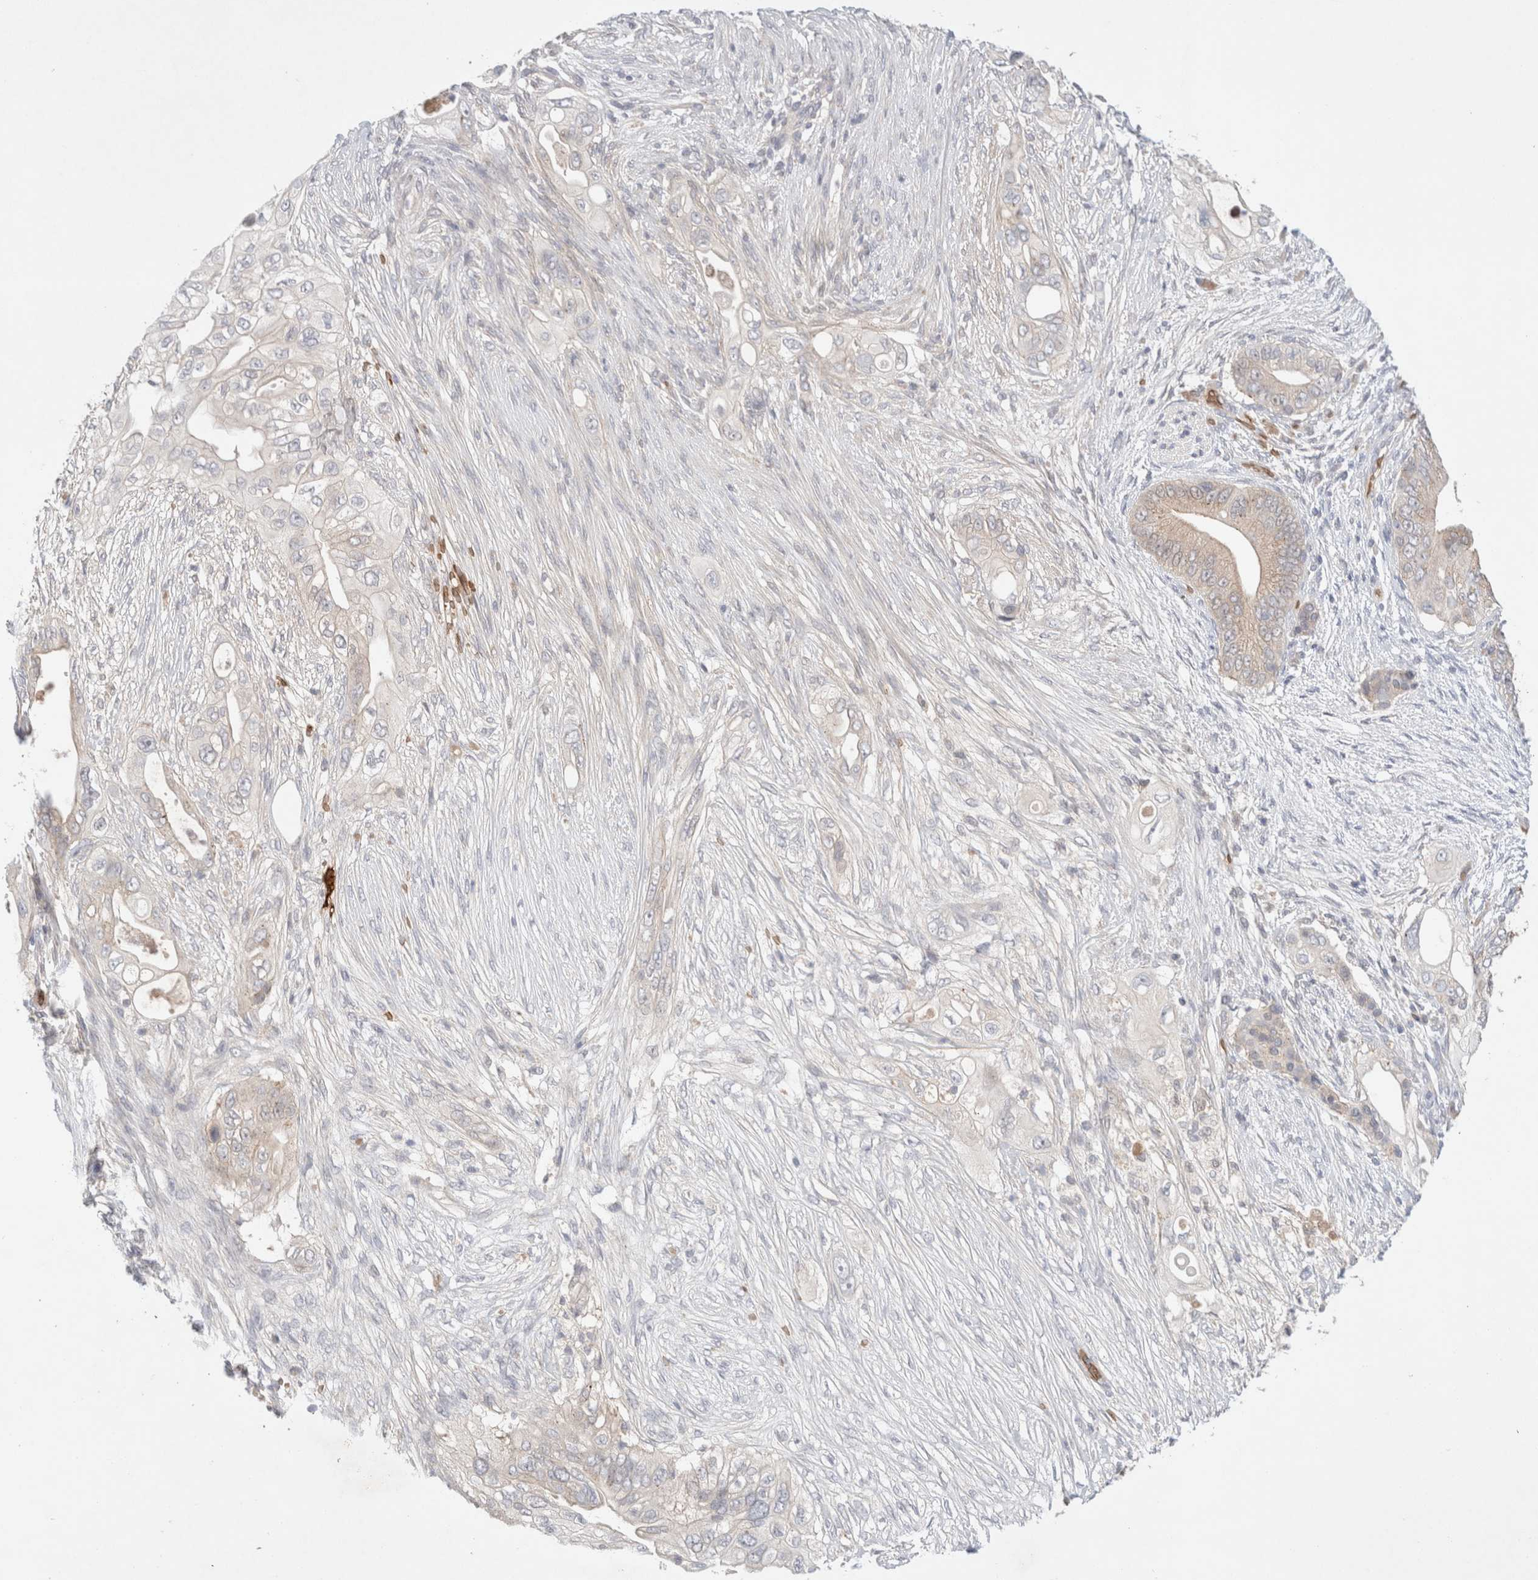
{"staining": {"intensity": "weak", "quantity": "<25%", "location": "cytoplasmic/membranous"}, "tissue": "pancreatic cancer", "cell_type": "Tumor cells", "image_type": "cancer", "snomed": [{"axis": "morphology", "description": "Adenocarcinoma, NOS"}, {"axis": "topography", "description": "Pancreas"}], "caption": "IHC image of neoplastic tissue: pancreatic cancer (adenocarcinoma) stained with DAB shows no significant protein expression in tumor cells.", "gene": "MST1", "patient": {"sex": "male", "age": 53}}